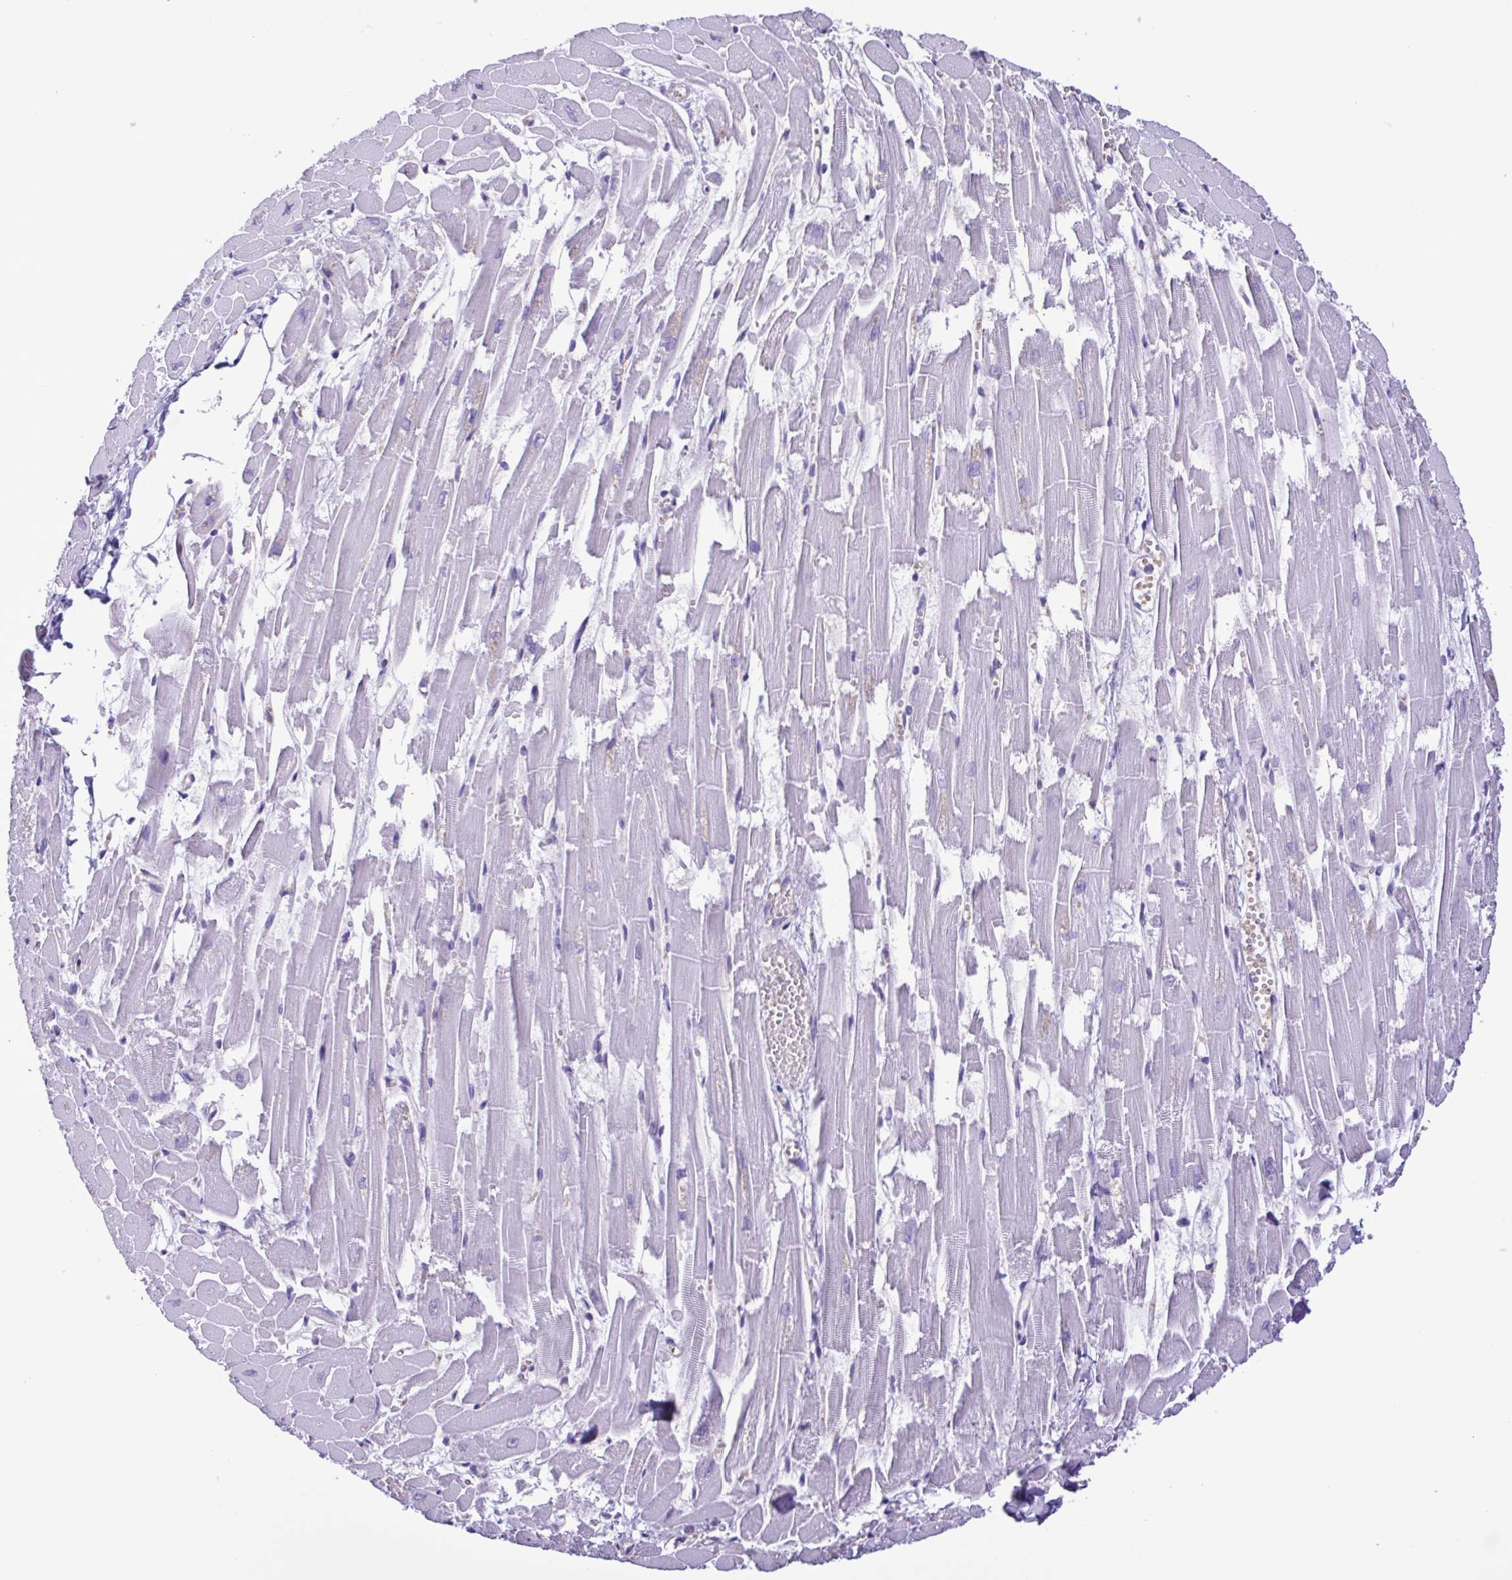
{"staining": {"intensity": "negative", "quantity": "none", "location": "none"}, "tissue": "heart muscle", "cell_type": "Cardiomyocytes", "image_type": "normal", "snomed": [{"axis": "morphology", "description": "Normal tissue, NOS"}, {"axis": "topography", "description": "Heart"}], "caption": "An IHC histopathology image of unremarkable heart muscle is shown. There is no staining in cardiomyocytes of heart muscle.", "gene": "CBY2", "patient": {"sex": "female", "age": 52}}